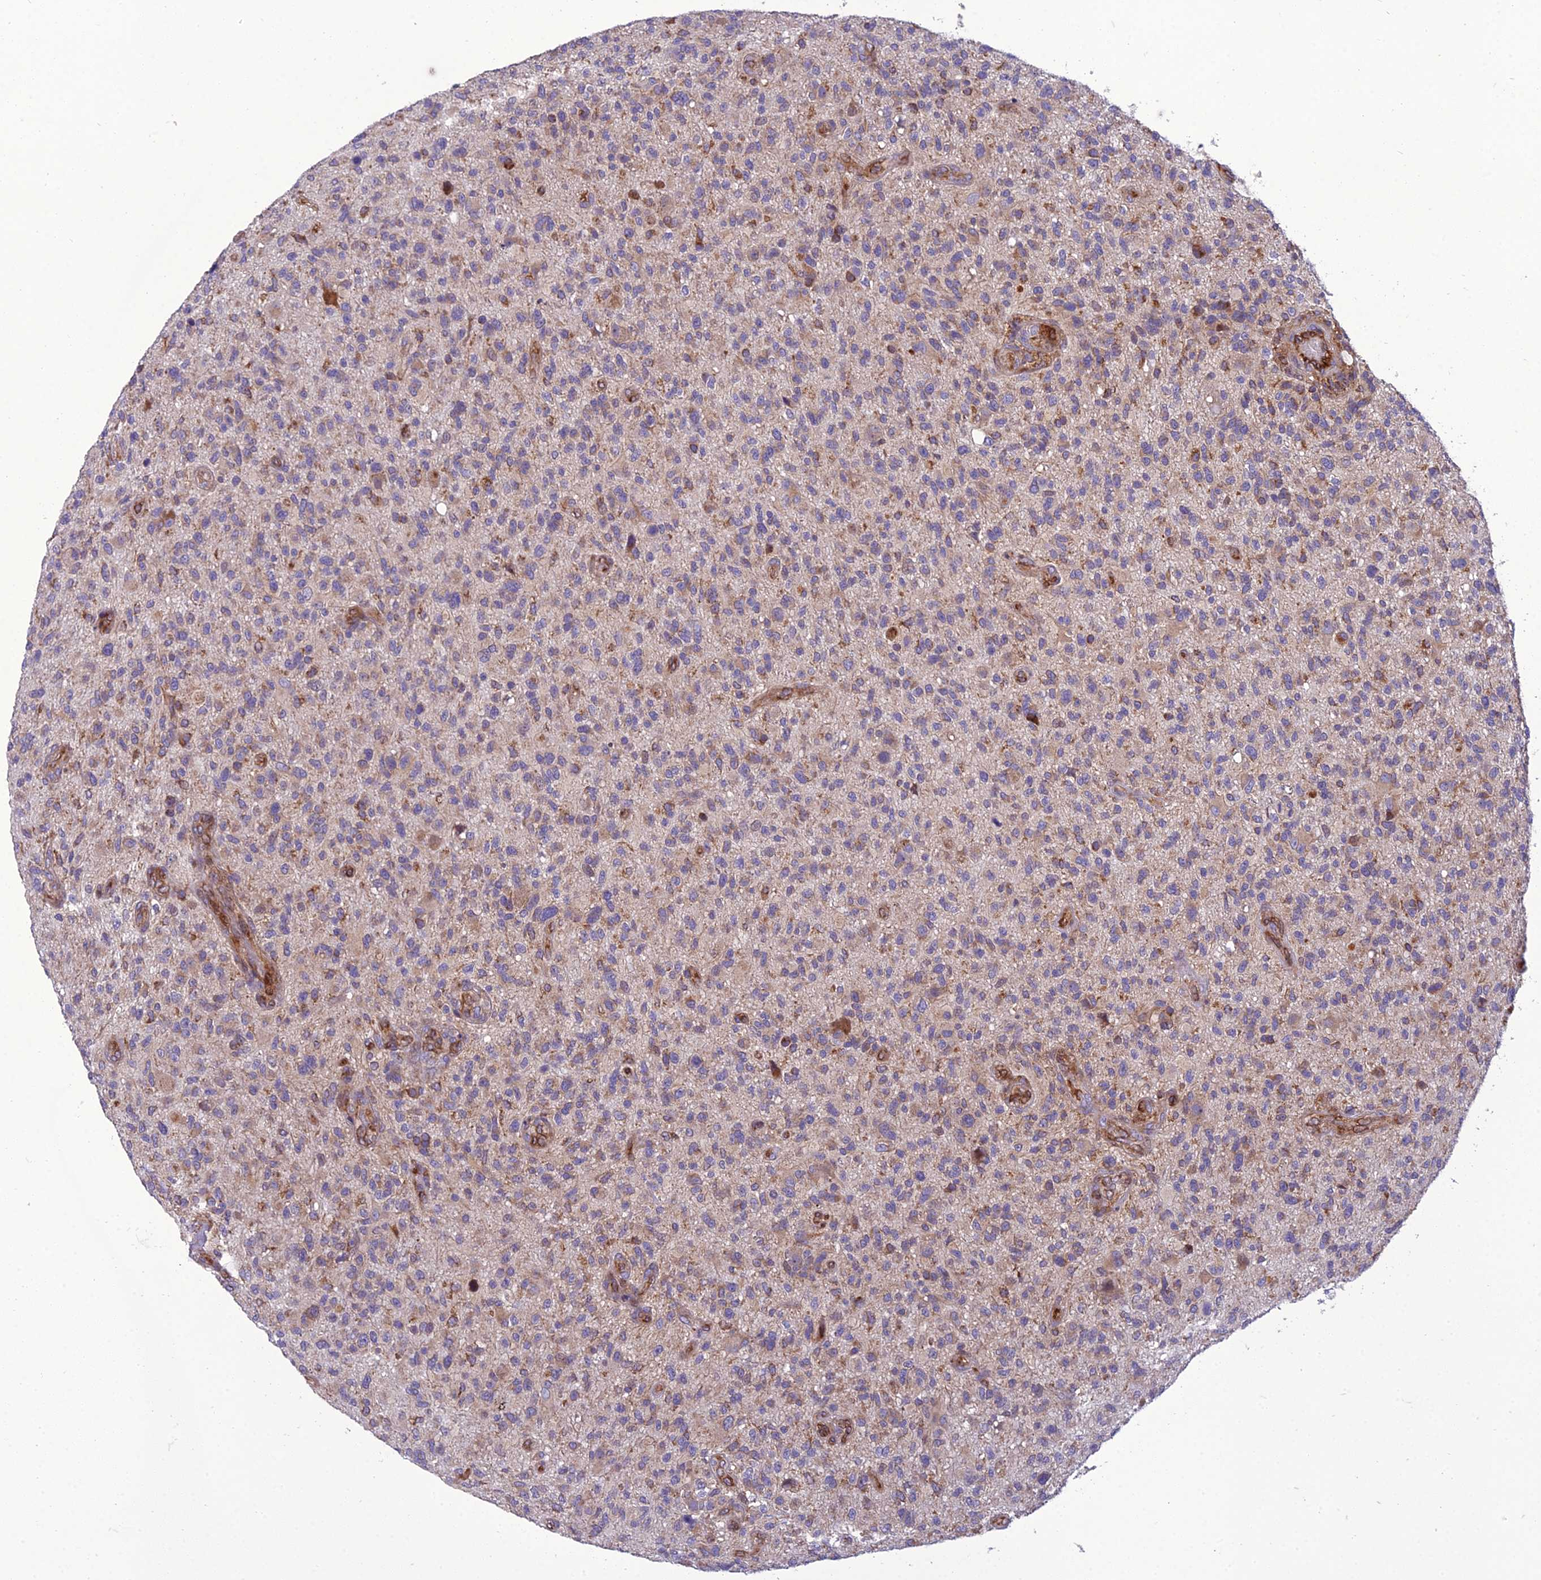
{"staining": {"intensity": "moderate", "quantity": "<25%", "location": "cytoplasmic/membranous"}, "tissue": "glioma", "cell_type": "Tumor cells", "image_type": "cancer", "snomed": [{"axis": "morphology", "description": "Glioma, malignant, High grade"}, {"axis": "topography", "description": "Brain"}], "caption": "An image of glioma stained for a protein demonstrates moderate cytoplasmic/membranous brown staining in tumor cells.", "gene": "GIMAP1", "patient": {"sex": "male", "age": 47}}